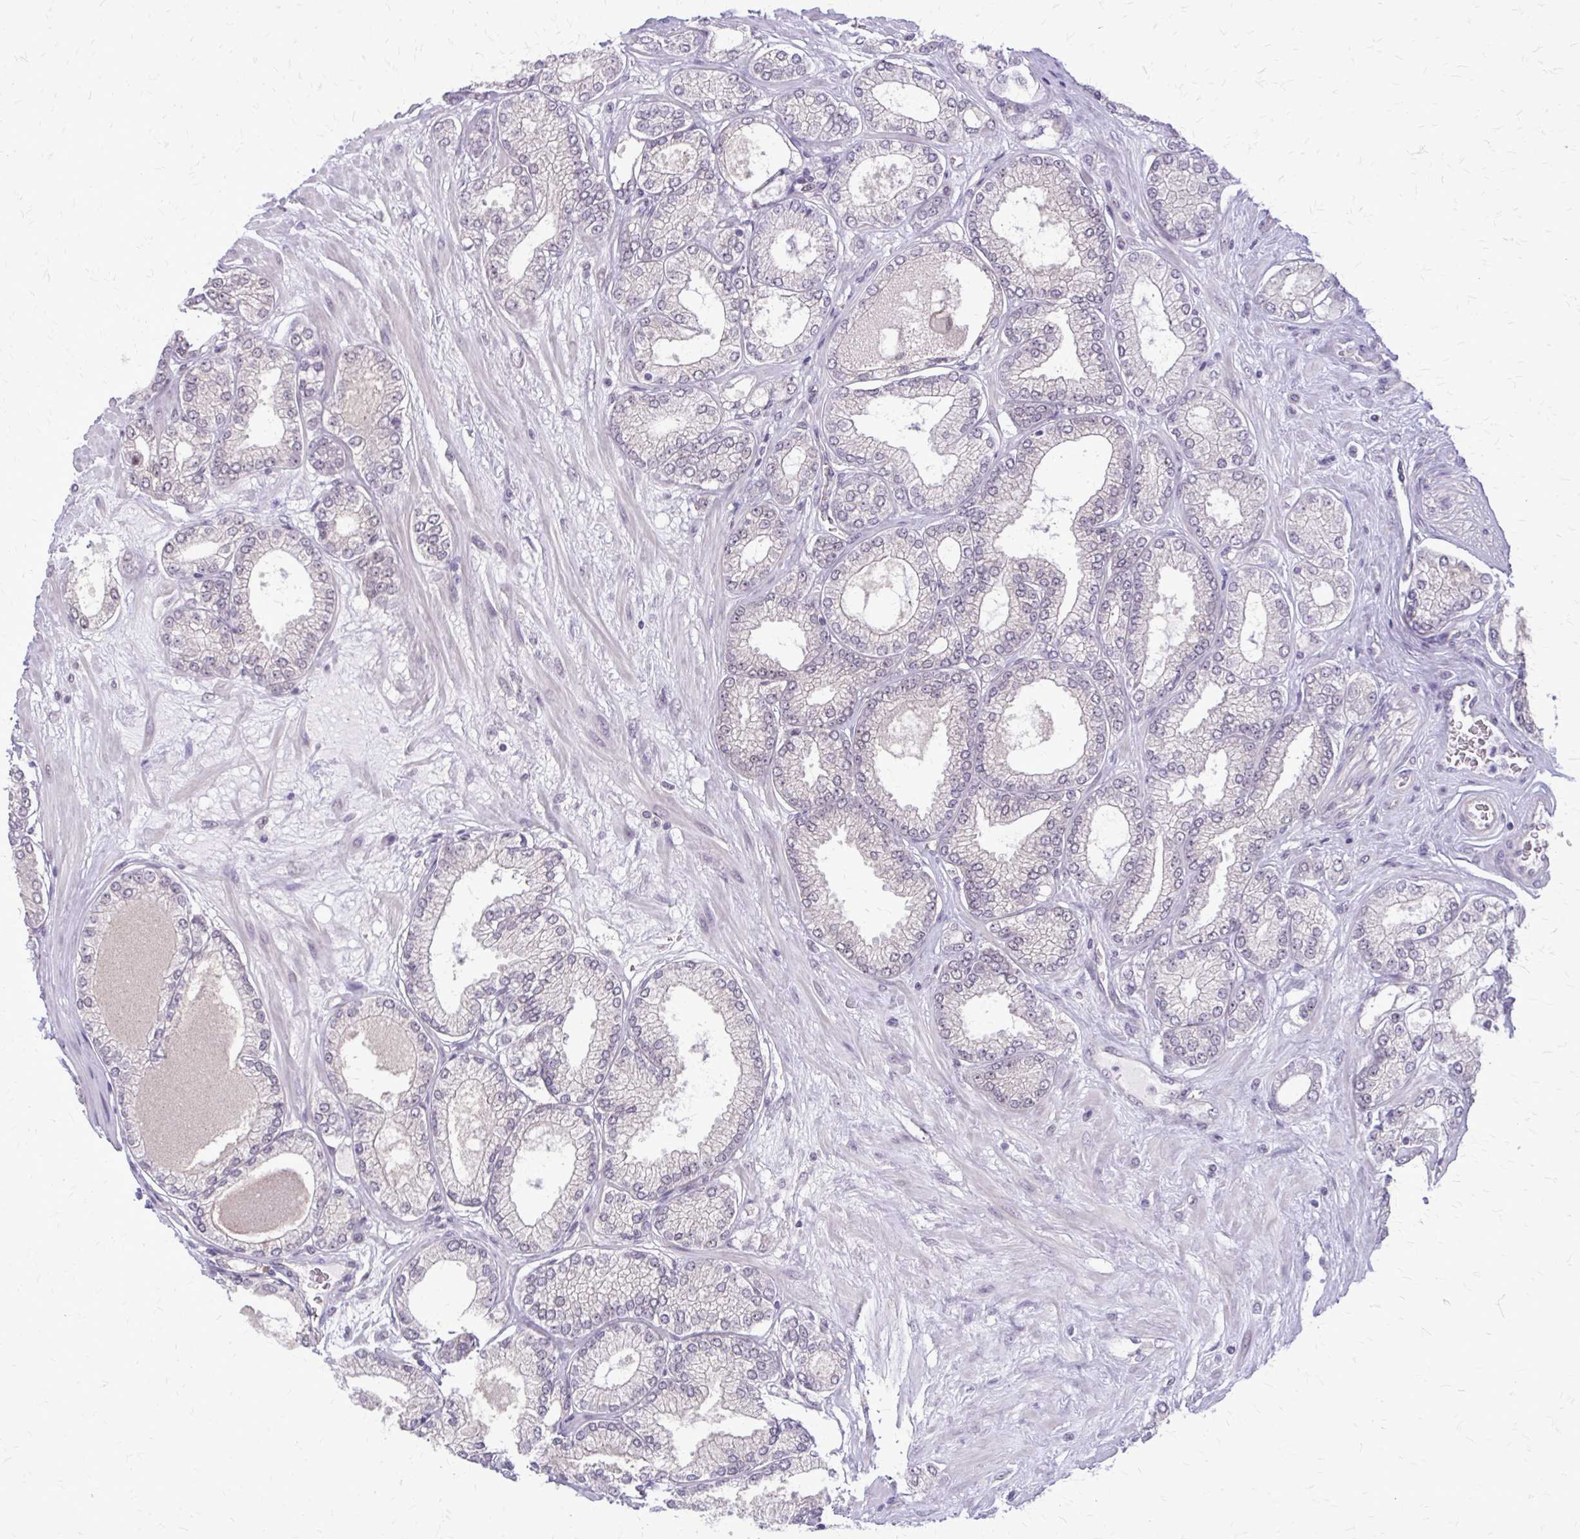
{"staining": {"intensity": "negative", "quantity": "none", "location": "none"}, "tissue": "prostate cancer", "cell_type": "Tumor cells", "image_type": "cancer", "snomed": [{"axis": "morphology", "description": "Adenocarcinoma, High grade"}, {"axis": "topography", "description": "Prostate"}], "caption": "Tumor cells are negative for brown protein staining in adenocarcinoma (high-grade) (prostate).", "gene": "PLCB1", "patient": {"sex": "male", "age": 68}}